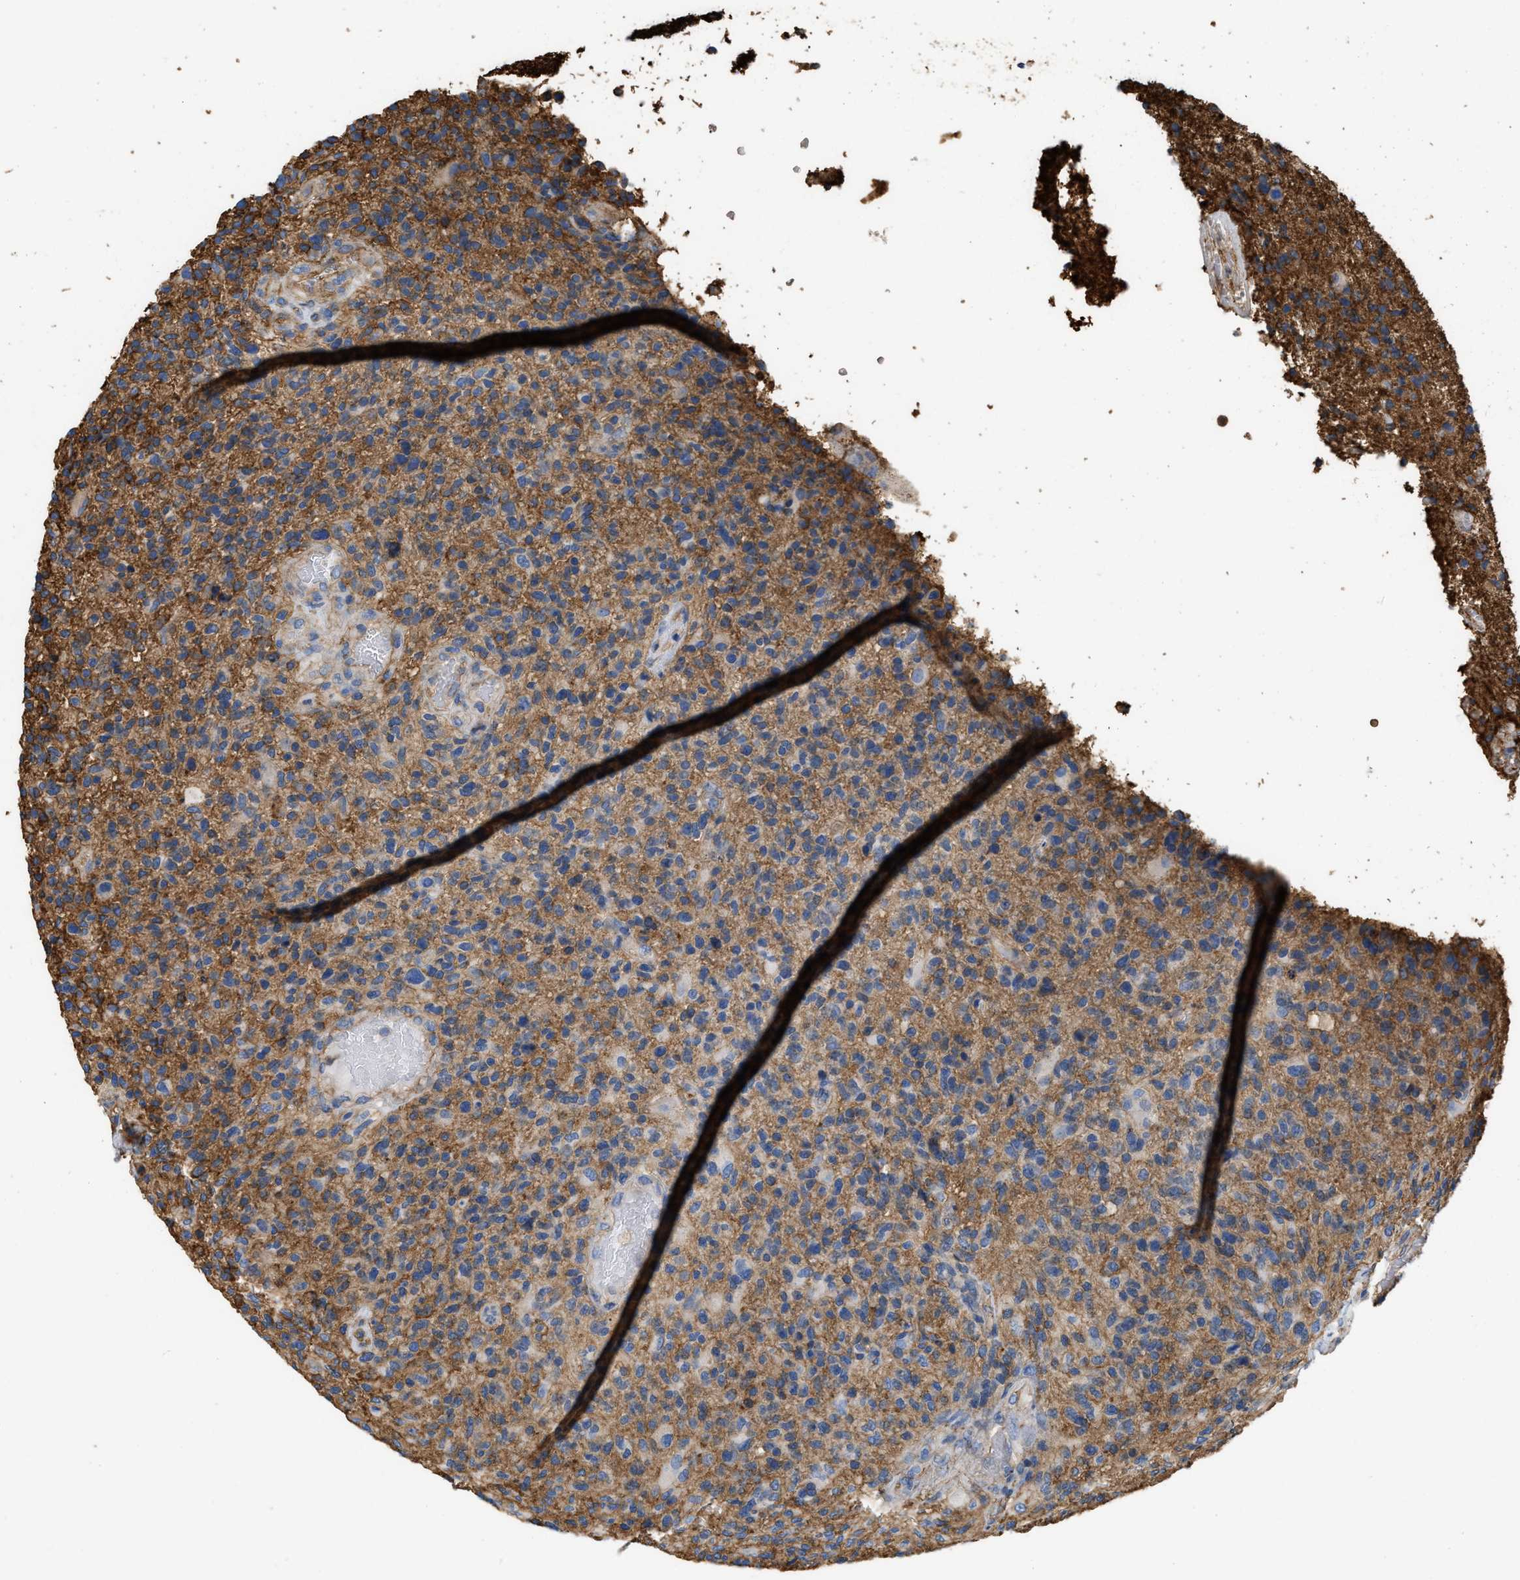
{"staining": {"intensity": "moderate", "quantity": ">75%", "location": "cytoplasmic/membranous"}, "tissue": "glioma", "cell_type": "Tumor cells", "image_type": "cancer", "snomed": [{"axis": "morphology", "description": "Glioma, malignant, High grade"}, {"axis": "topography", "description": "Brain"}], "caption": "The immunohistochemical stain shows moderate cytoplasmic/membranous staining in tumor cells of high-grade glioma (malignant) tissue. The protein is stained brown, and the nuclei are stained in blue (DAB IHC with brightfield microscopy, high magnification).", "gene": "GNB4", "patient": {"sex": "male", "age": 72}}